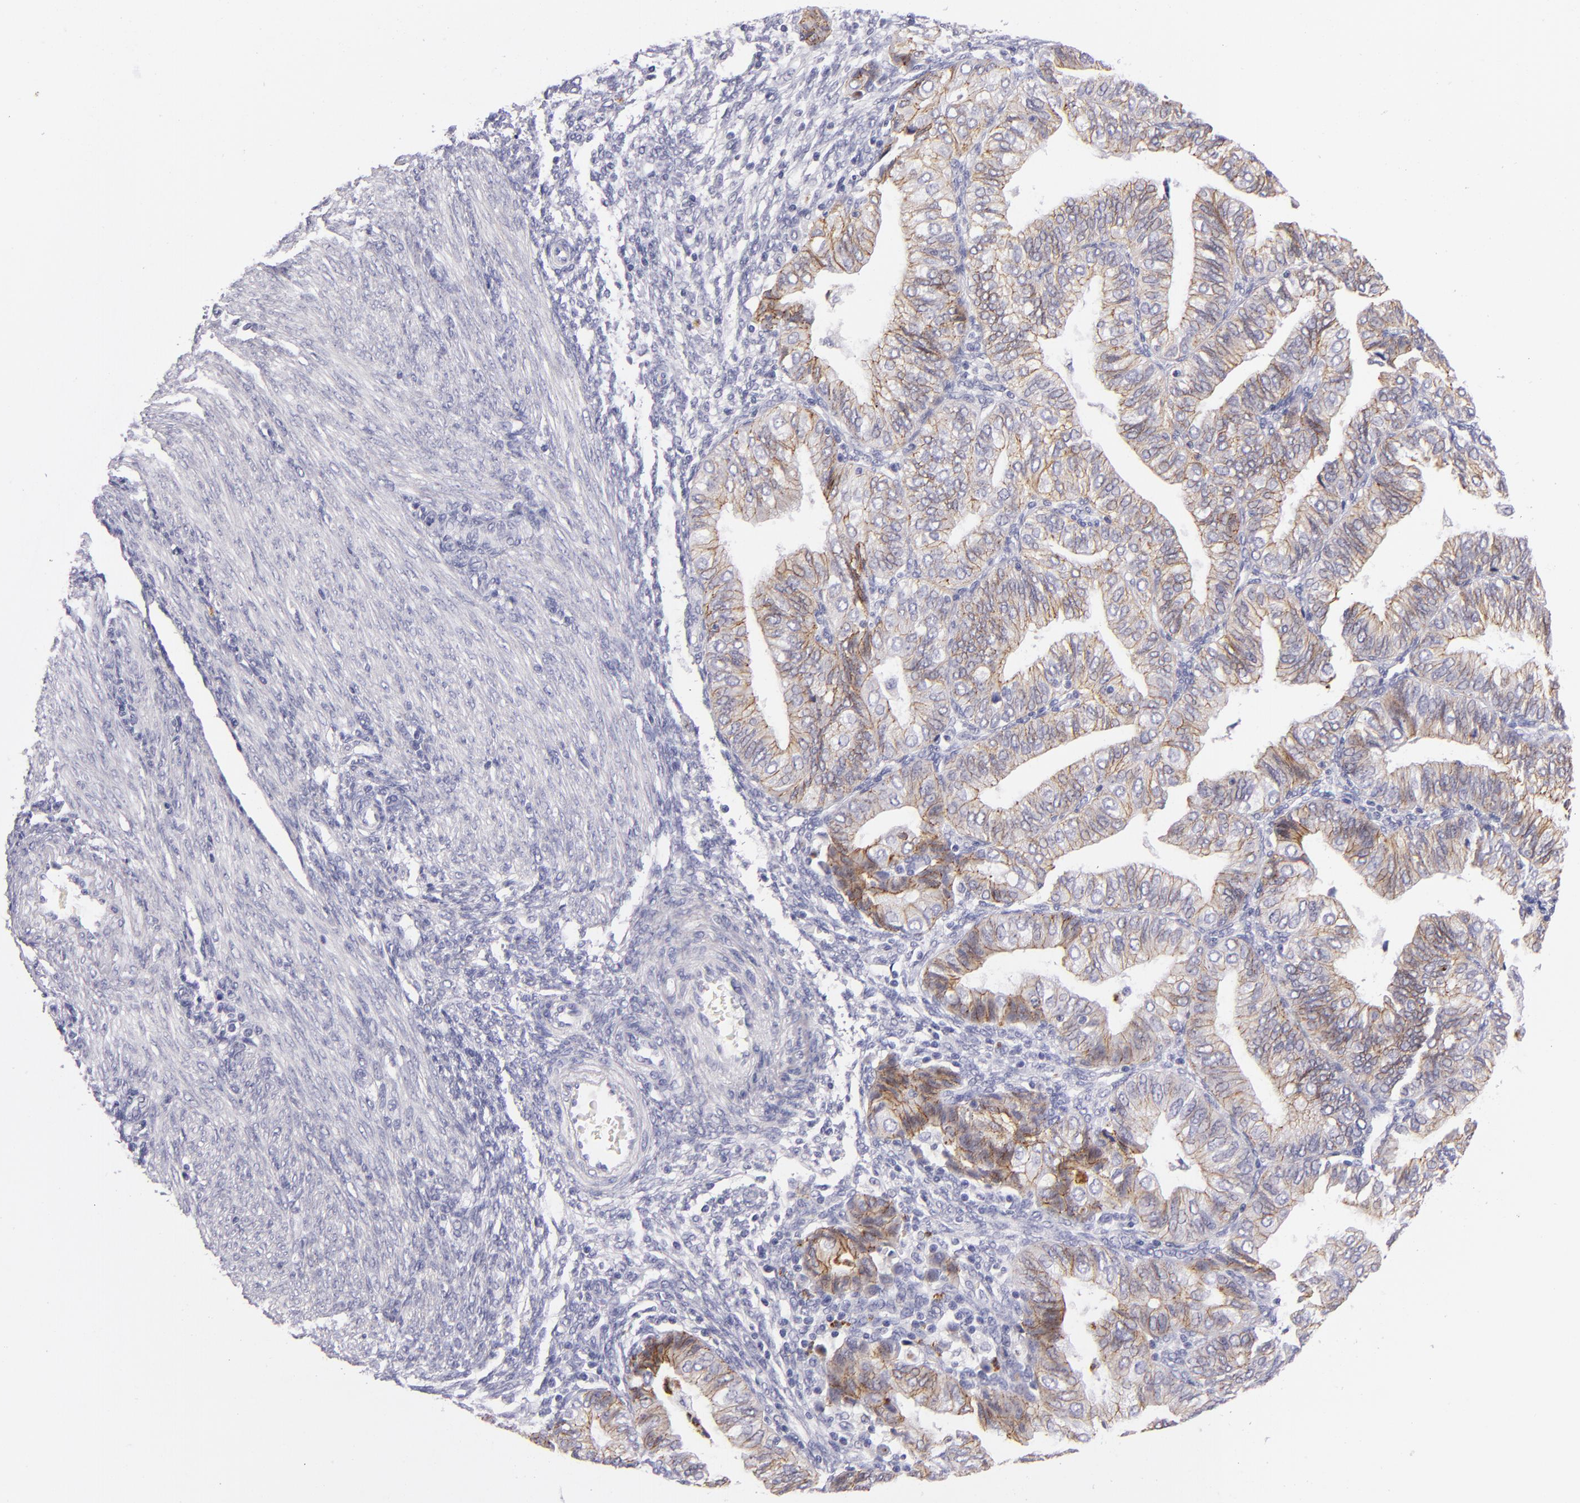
{"staining": {"intensity": "weak", "quantity": "25%-75%", "location": "cytoplasmic/membranous"}, "tissue": "endometrial cancer", "cell_type": "Tumor cells", "image_type": "cancer", "snomed": [{"axis": "morphology", "description": "Adenocarcinoma, NOS"}, {"axis": "topography", "description": "Endometrium"}], "caption": "Endometrial cancer stained with a protein marker reveals weak staining in tumor cells.", "gene": "CDH3", "patient": {"sex": "female", "age": 51}}